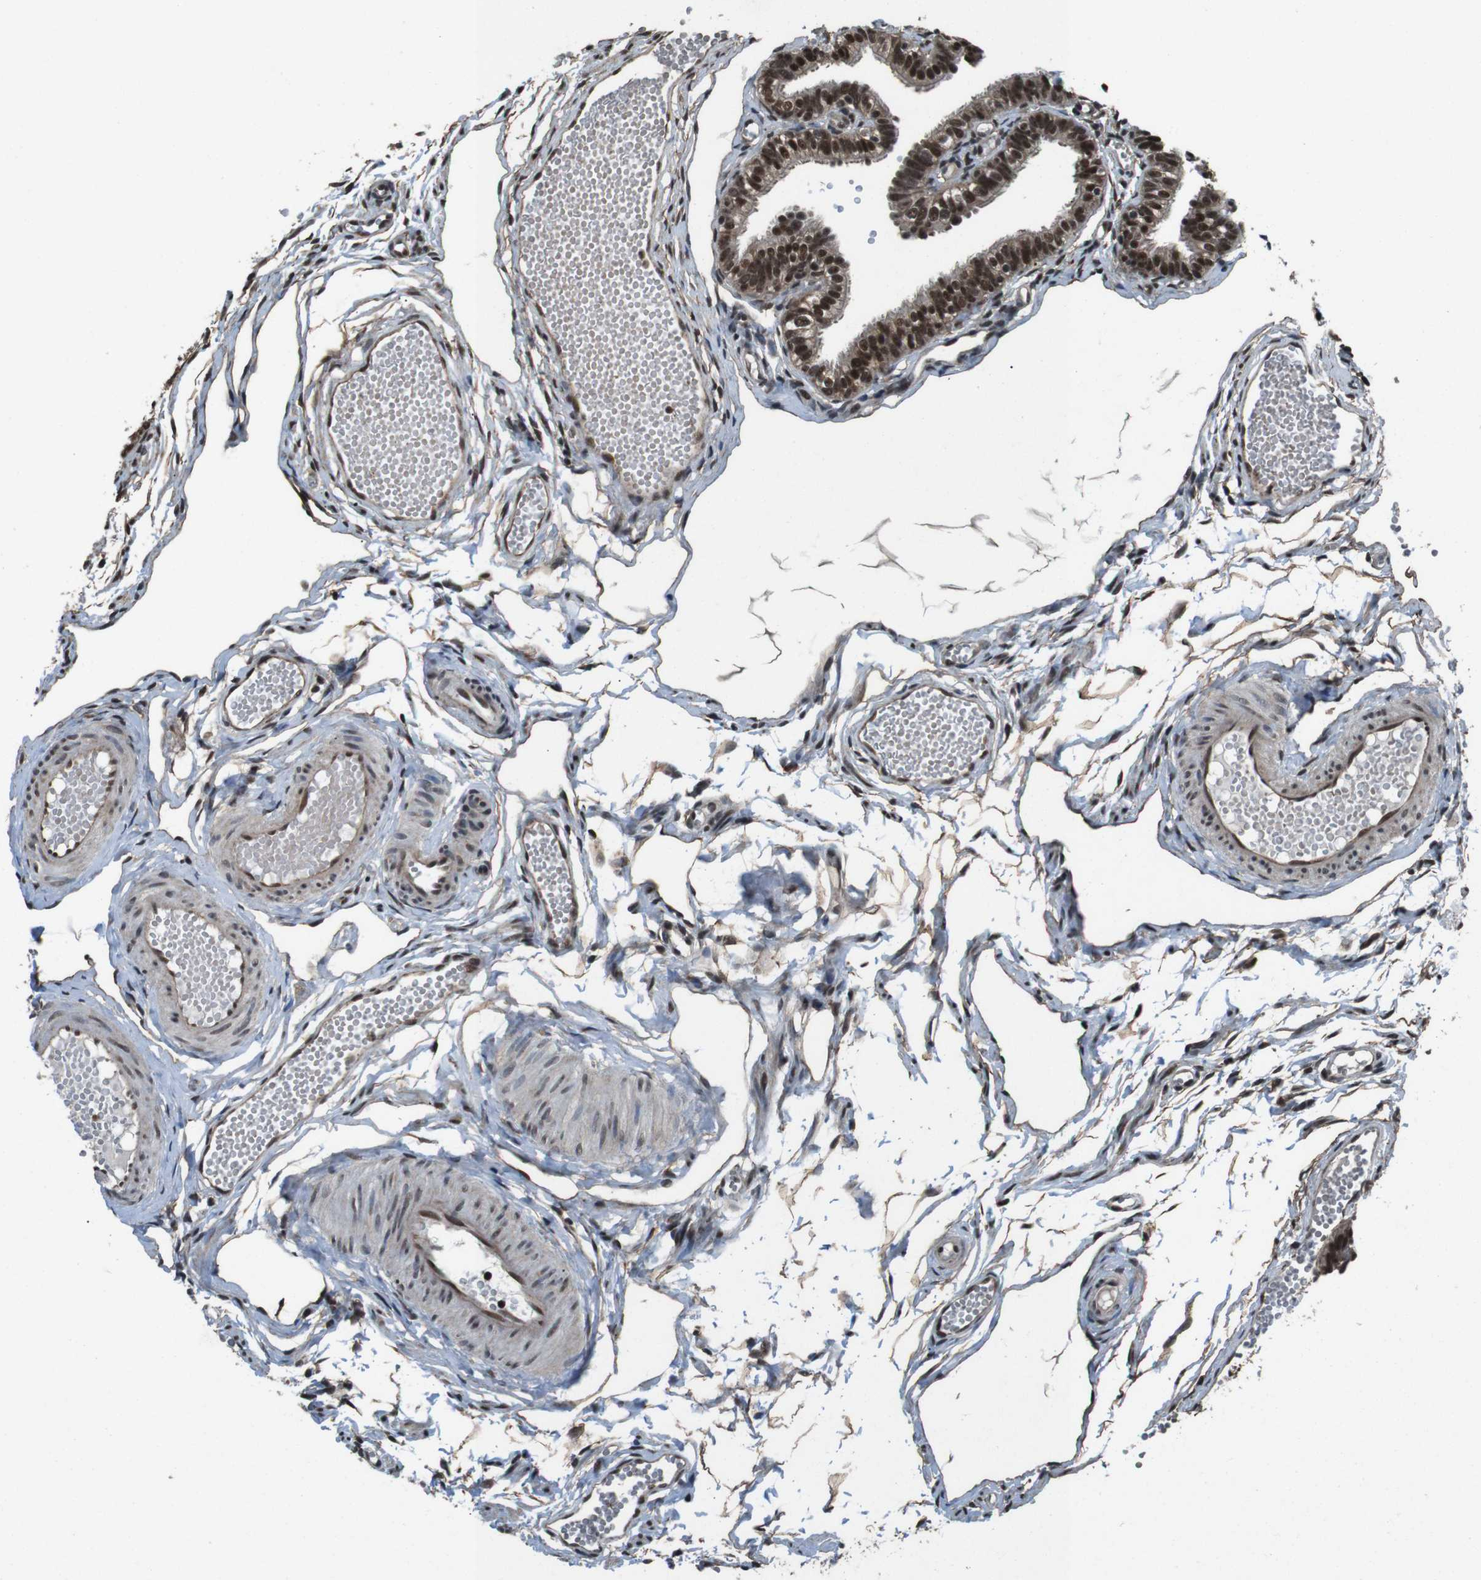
{"staining": {"intensity": "strong", "quantity": ">75%", "location": "cytoplasmic/membranous,nuclear"}, "tissue": "fallopian tube", "cell_type": "Glandular cells", "image_type": "normal", "snomed": [{"axis": "morphology", "description": "Normal tissue, NOS"}, {"axis": "topography", "description": "Fallopian tube"}, {"axis": "topography", "description": "Placenta"}], "caption": "High-power microscopy captured an immunohistochemistry (IHC) micrograph of unremarkable fallopian tube, revealing strong cytoplasmic/membranous,nuclear staining in about >75% of glandular cells.", "gene": "NR4A2", "patient": {"sex": "female", "age": 34}}